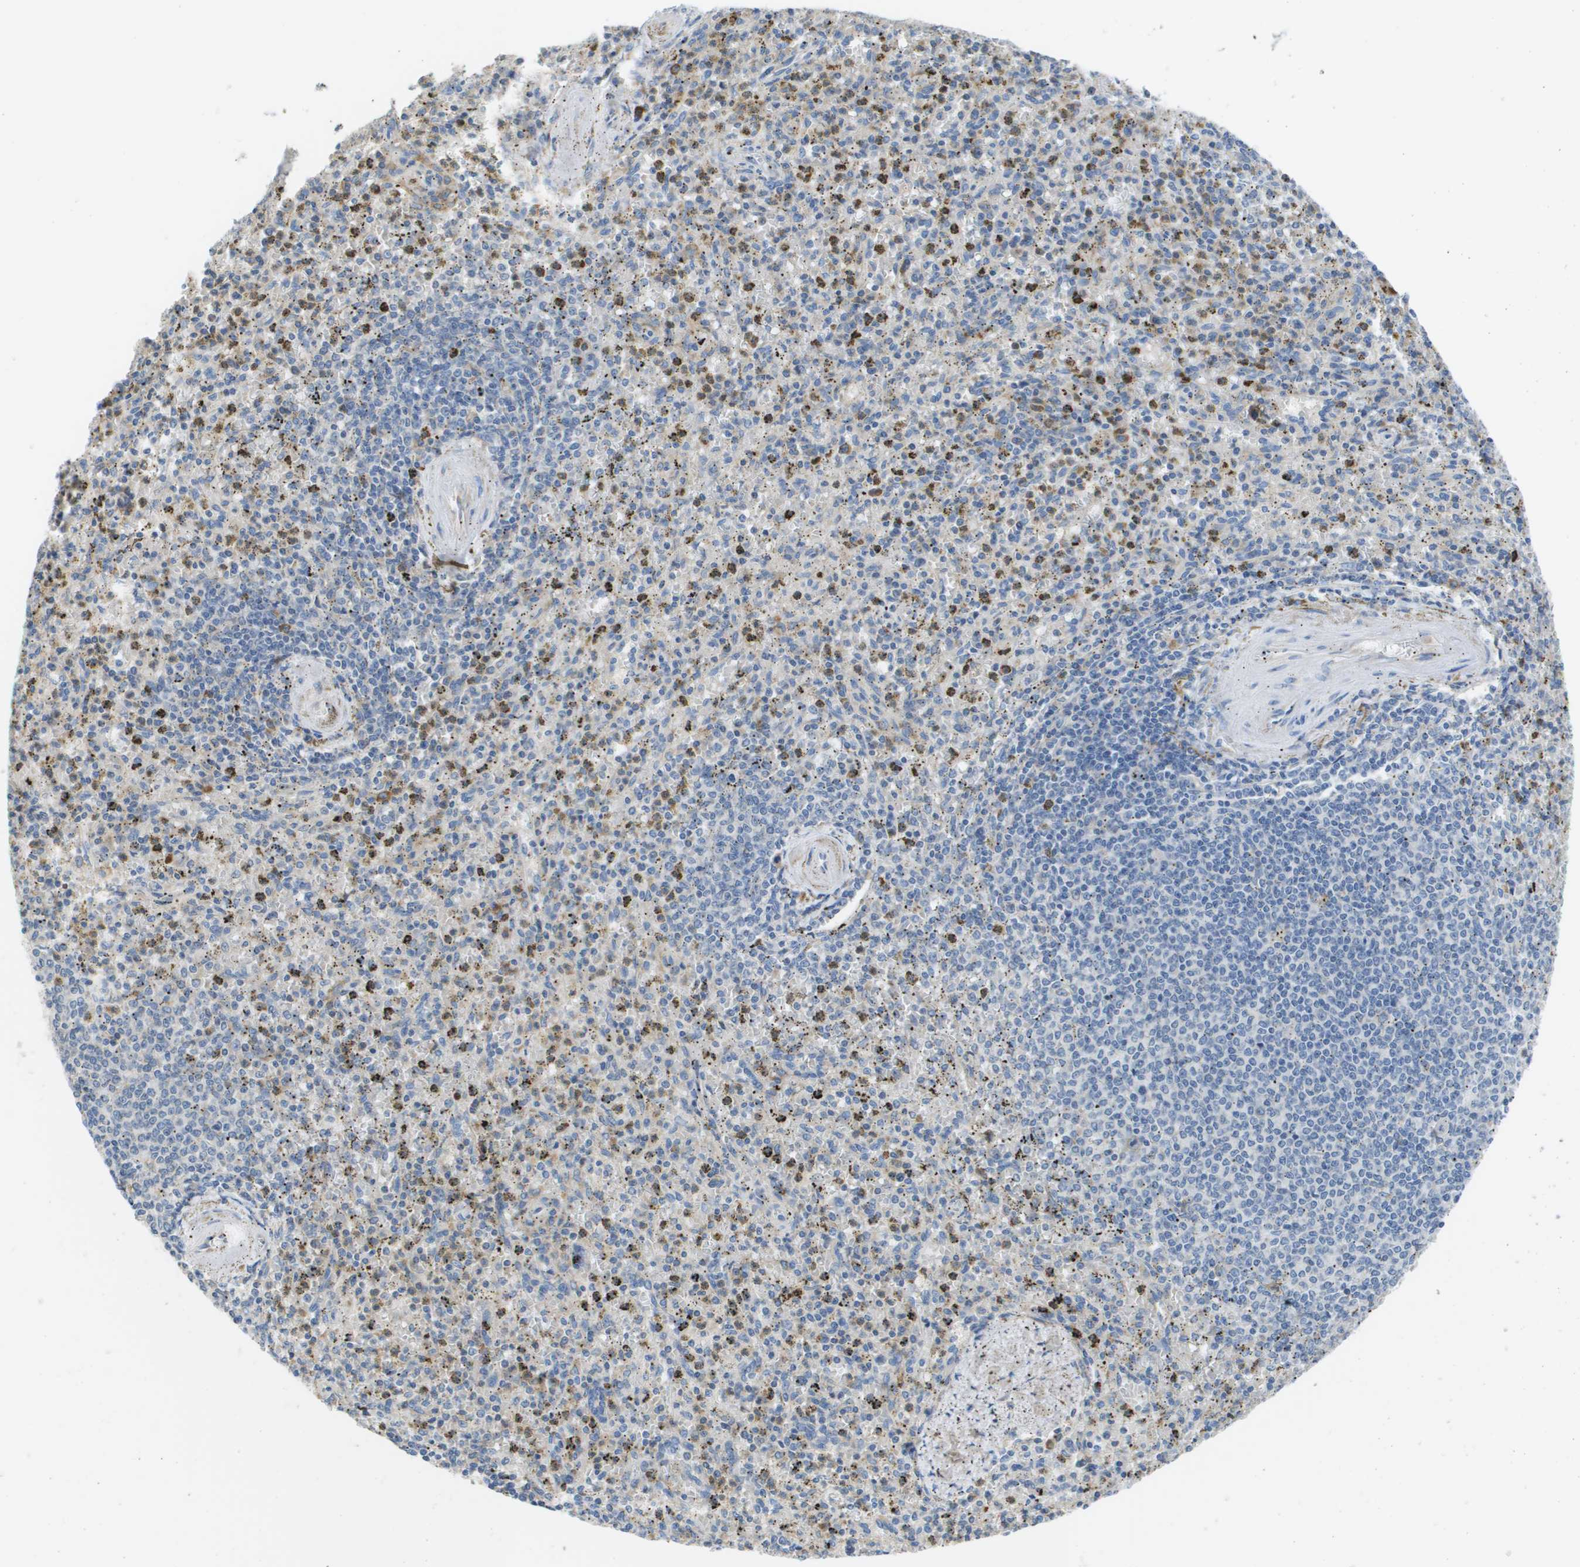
{"staining": {"intensity": "negative", "quantity": "none", "location": "none"}, "tissue": "spleen", "cell_type": "Cells in red pulp", "image_type": "normal", "snomed": [{"axis": "morphology", "description": "Normal tissue, NOS"}, {"axis": "topography", "description": "Spleen"}], "caption": "Immunohistochemistry image of benign spleen stained for a protein (brown), which displays no expression in cells in red pulp. (DAB immunohistochemistry visualized using brightfield microscopy, high magnification).", "gene": "SDR42E1", "patient": {"sex": "male", "age": 72}}